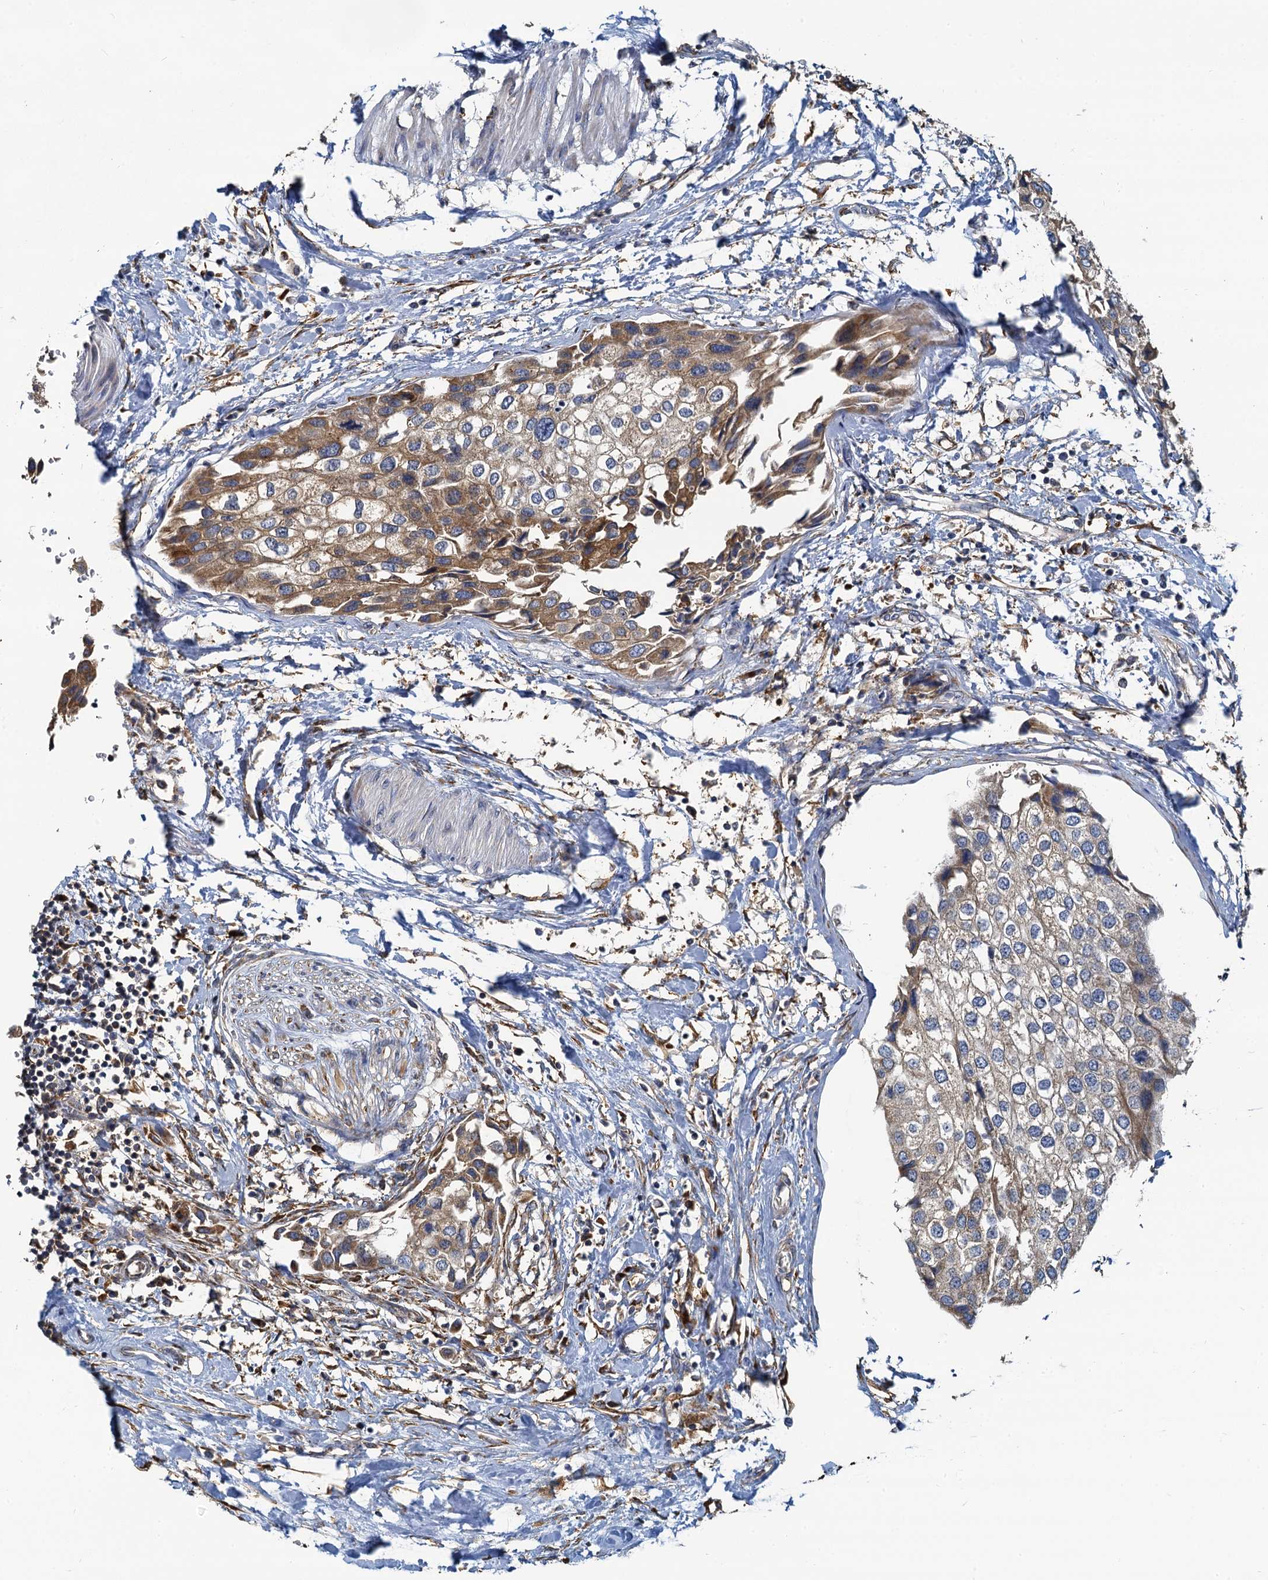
{"staining": {"intensity": "moderate", "quantity": ">75%", "location": "cytoplasmic/membranous"}, "tissue": "urothelial cancer", "cell_type": "Tumor cells", "image_type": "cancer", "snomed": [{"axis": "morphology", "description": "Urothelial carcinoma, High grade"}, {"axis": "topography", "description": "Urinary bladder"}], "caption": "DAB immunohistochemical staining of urothelial carcinoma (high-grade) shows moderate cytoplasmic/membranous protein staining in about >75% of tumor cells.", "gene": "NKAPD1", "patient": {"sex": "male", "age": 64}}